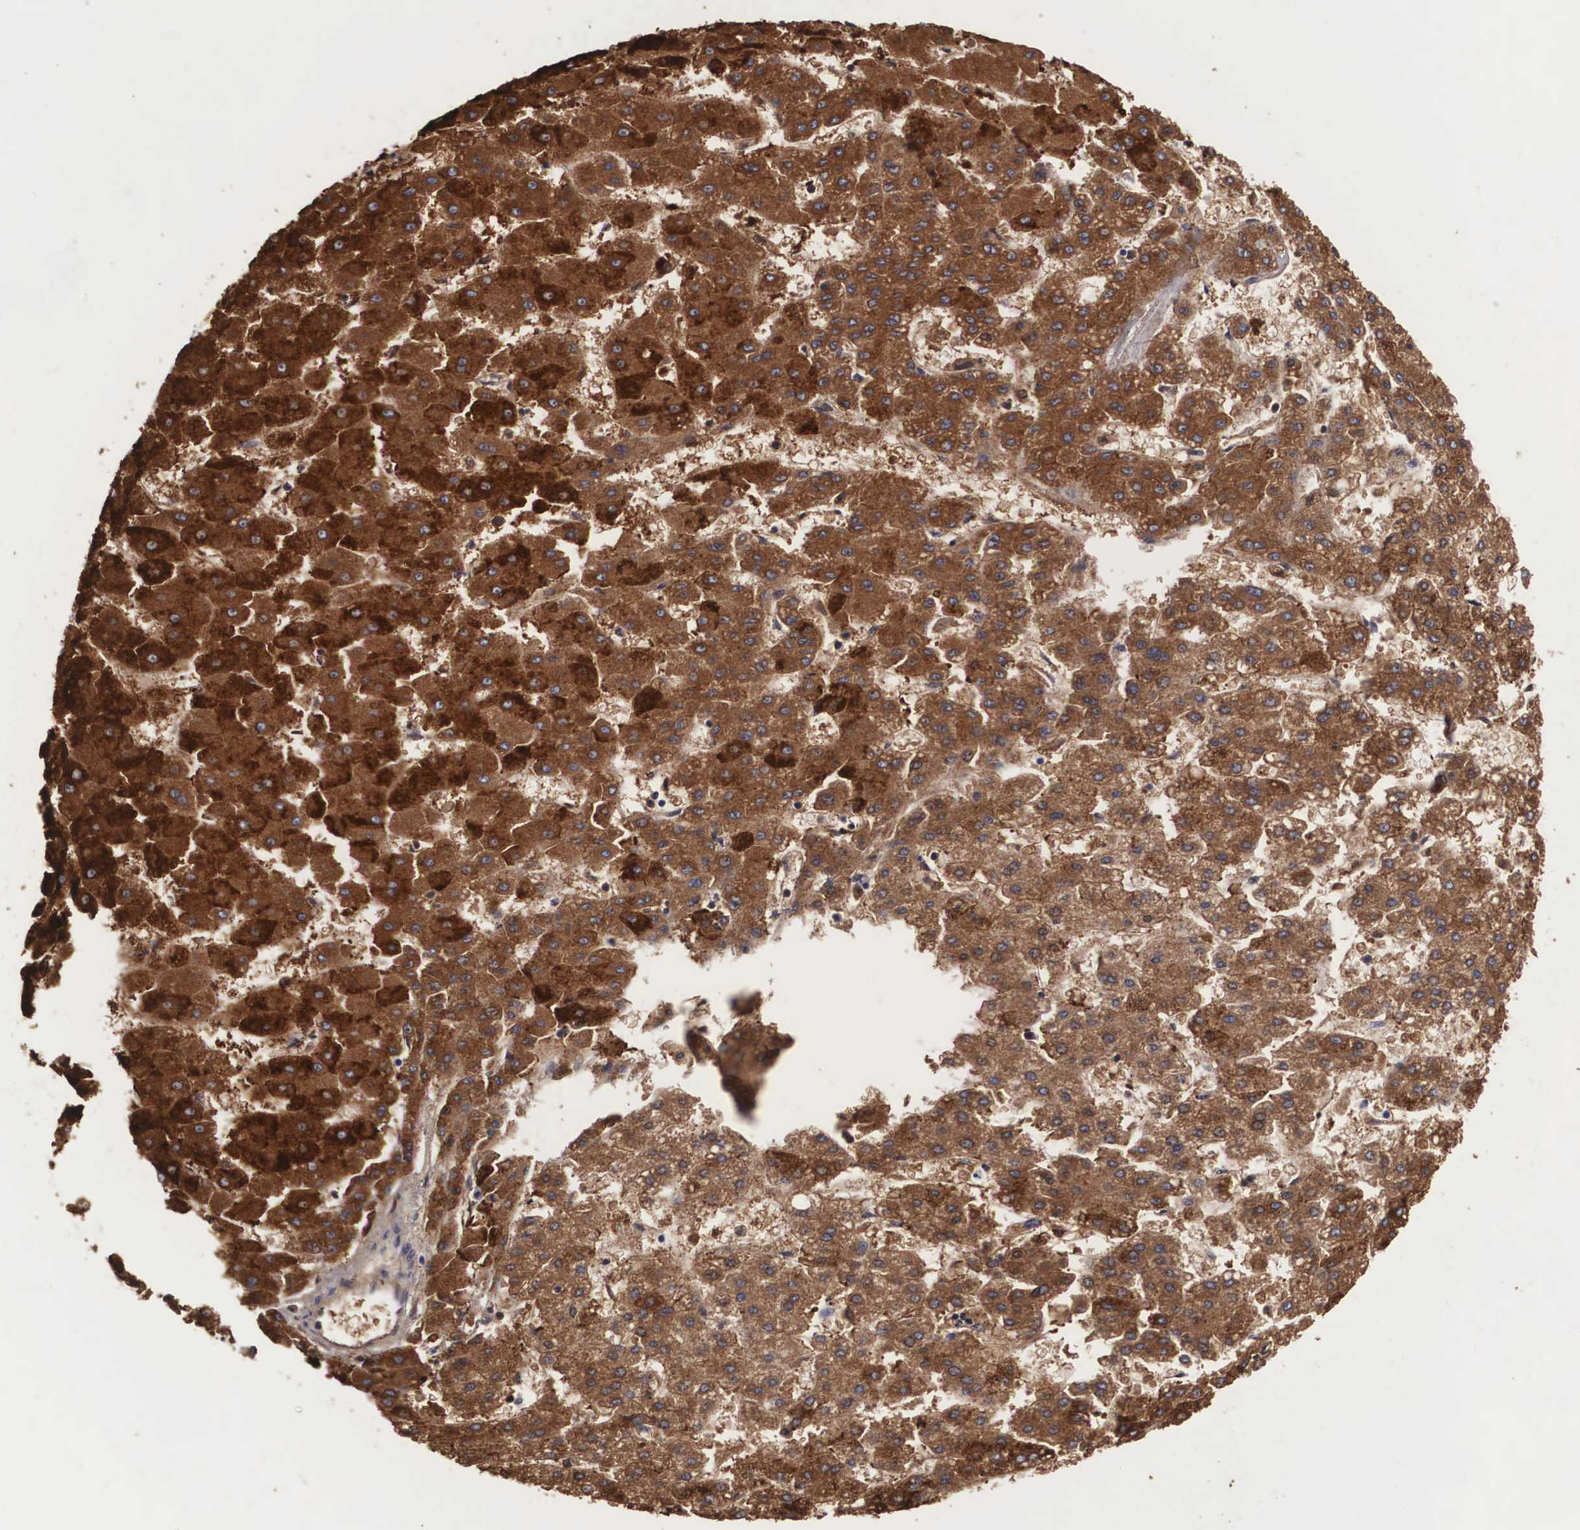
{"staining": {"intensity": "strong", "quantity": ">75%", "location": "cytoplasmic/membranous"}, "tissue": "liver cancer", "cell_type": "Tumor cells", "image_type": "cancer", "snomed": [{"axis": "morphology", "description": "Carcinoma, Hepatocellular, NOS"}, {"axis": "topography", "description": "Liver"}], "caption": "A photomicrograph of hepatocellular carcinoma (liver) stained for a protein demonstrates strong cytoplasmic/membranous brown staining in tumor cells. (DAB = brown stain, brightfield microscopy at high magnification).", "gene": "ARMCX3", "patient": {"sex": "female", "age": 52}}